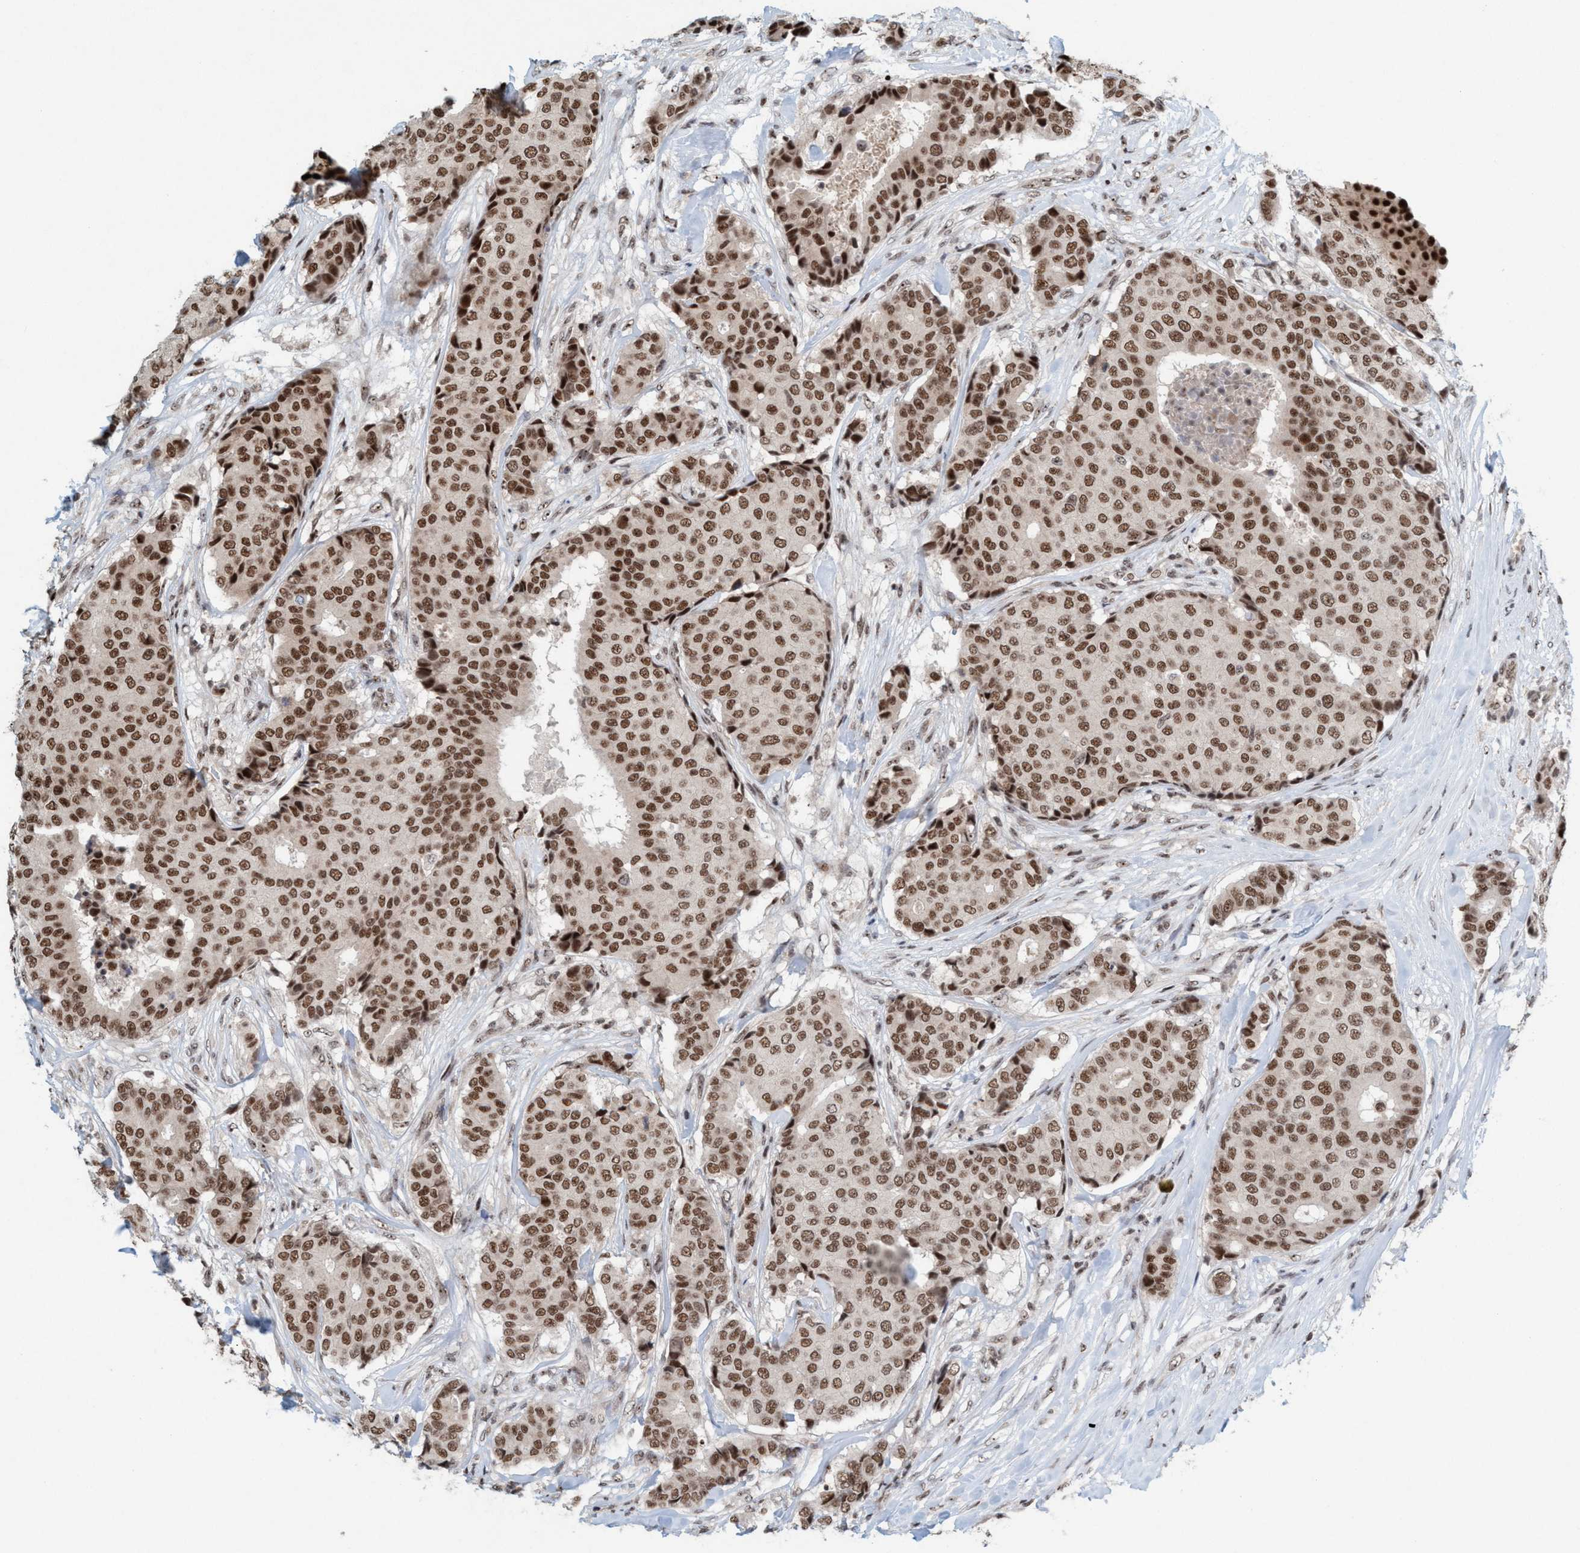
{"staining": {"intensity": "strong", "quantity": ">75%", "location": "nuclear"}, "tissue": "breast cancer", "cell_type": "Tumor cells", "image_type": "cancer", "snomed": [{"axis": "morphology", "description": "Duct carcinoma"}, {"axis": "topography", "description": "Breast"}], "caption": "Human breast cancer (infiltrating ductal carcinoma) stained with a protein marker reveals strong staining in tumor cells.", "gene": "SMCR8", "patient": {"sex": "female", "age": 75}}